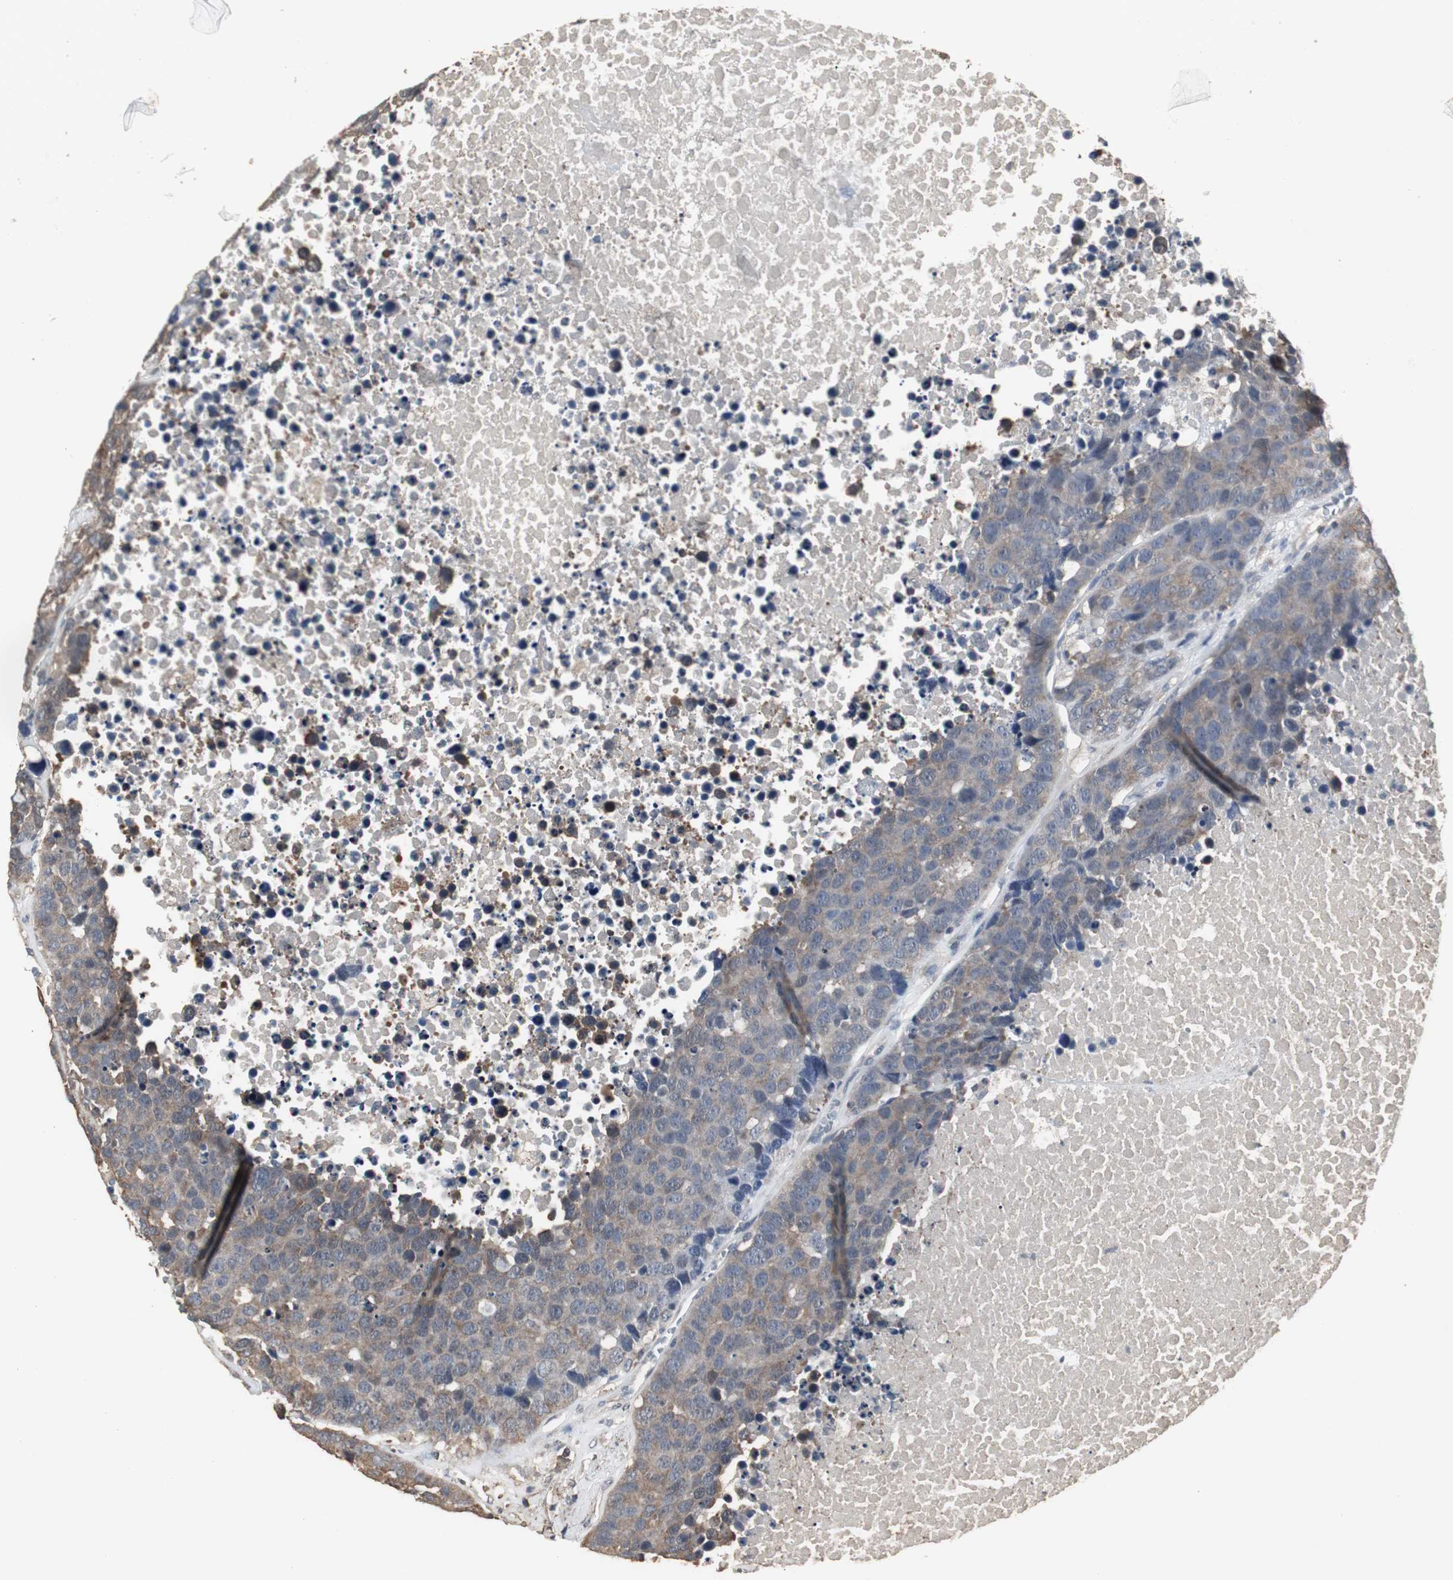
{"staining": {"intensity": "moderate", "quantity": ">75%", "location": "cytoplasmic/membranous"}, "tissue": "carcinoid", "cell_type": "Tumor cells", "image_type": "cancer", "snomed": [{"axis": "morphology", "description": "Carcinoid, malignant, NOS"}, {"axis": "topography", "description": "Lung"}], "caption": "Protein staining by immunohistochemistry (IHC) exhibits moderate cytoplasmic/membranous expression in about >75% of tumor cells in carcinoid. The protein of interest is stained brown, and the nuclei are stained in blue (DAB IHC with brightfield microscopy, high magnification).", "gene": "HPRT1", "patient": {"sex": "male", "age": 60}}